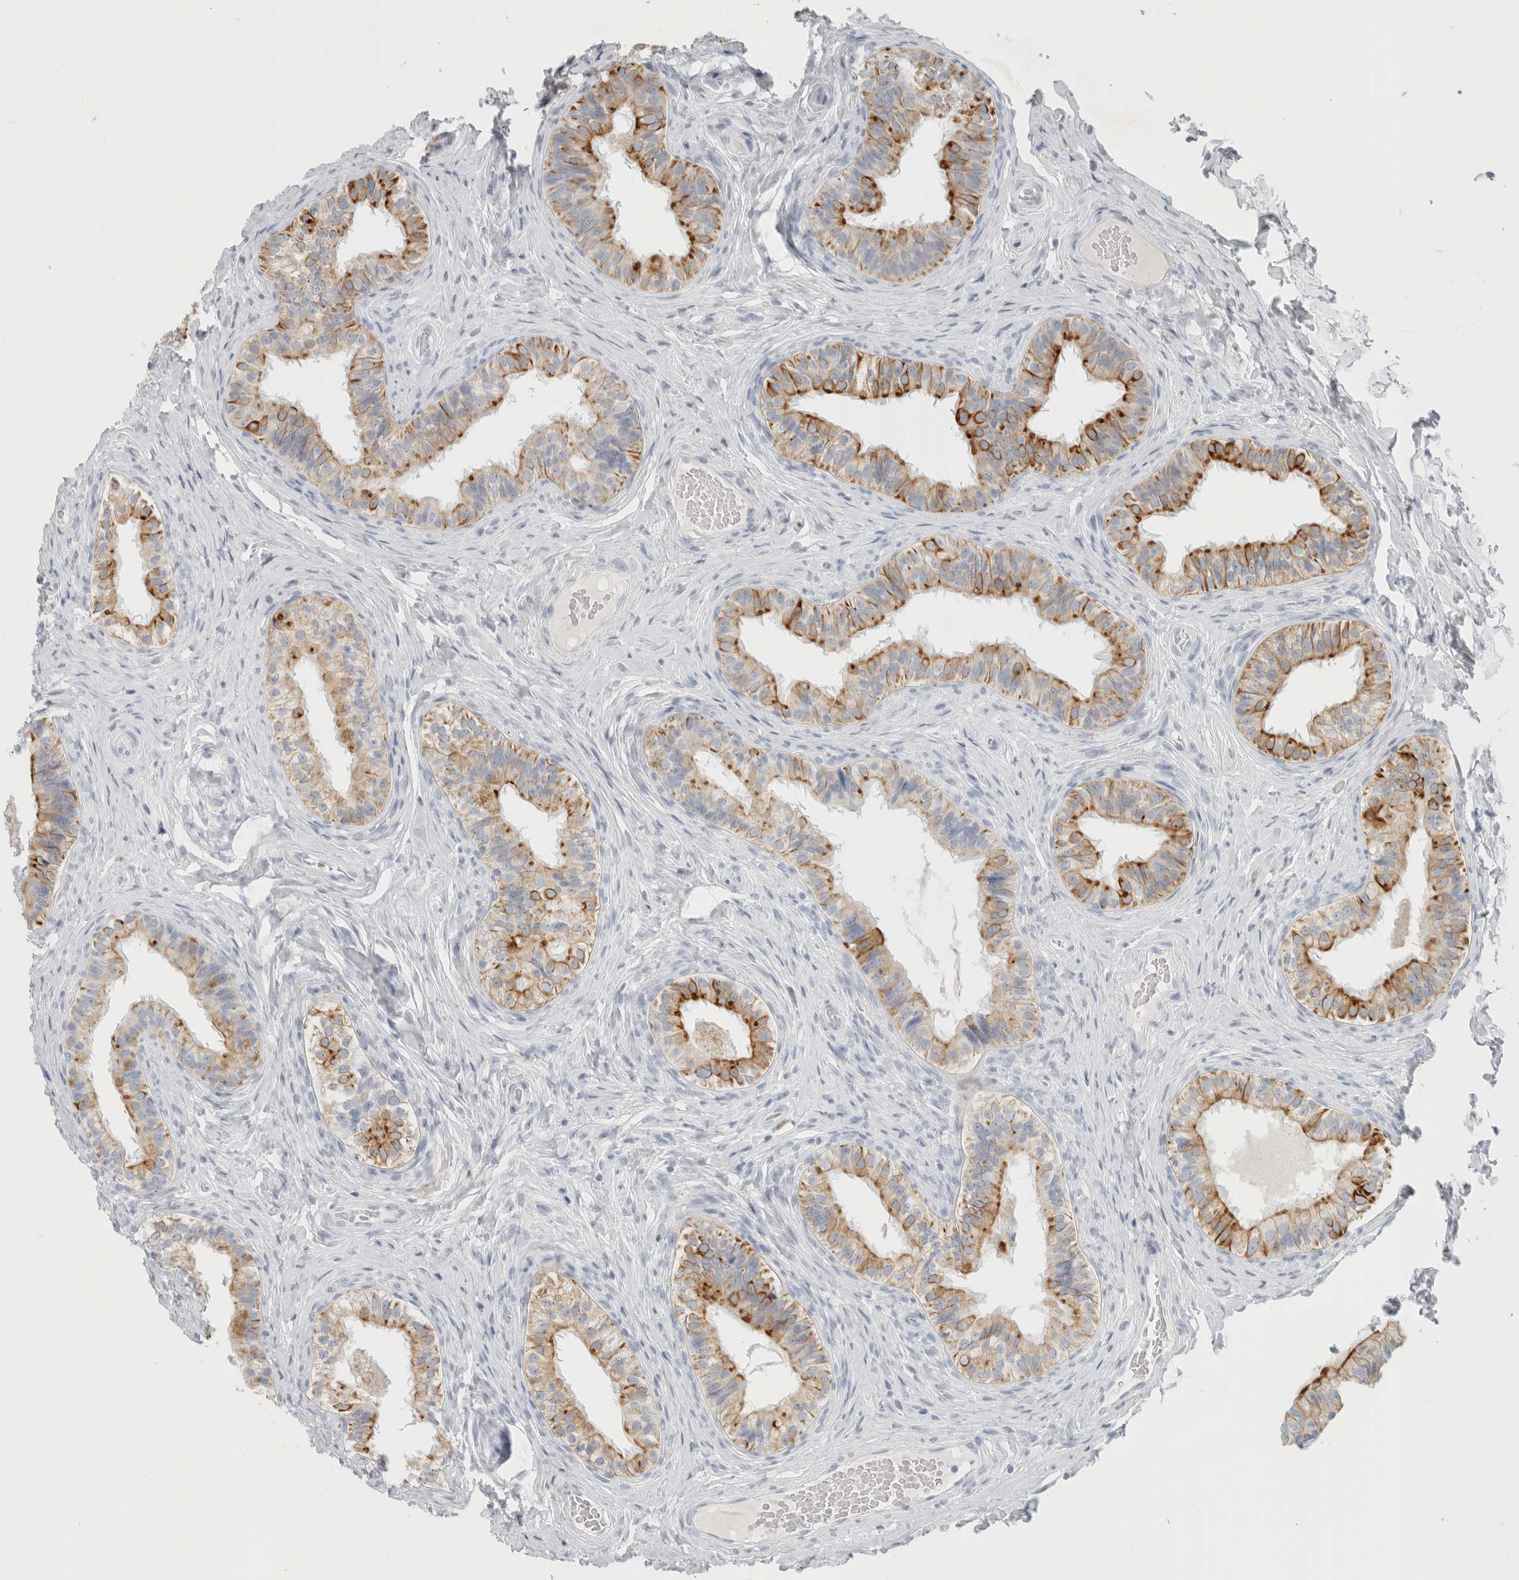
{"staining": {"intensity": "strong", "quantity": "25%-75%", "location": "cytoplasmic/membranous"}, "tissue": "epididymis", "cell_type": "Glandular cells", "image_type": "normal", "snomed": [{"axis": "morphology", "description": "Normal tissue, NOS"}, {"axis": "topography", "description": "Epididymis"}], "caption": "Human epididymis stained with a brown dye reveals strong cytoplasmic/membranous positive expression in about 25%-75% of glandular cells.", "gene": "SLC28A3", "patient": {"sex": "male", "age": 49}}